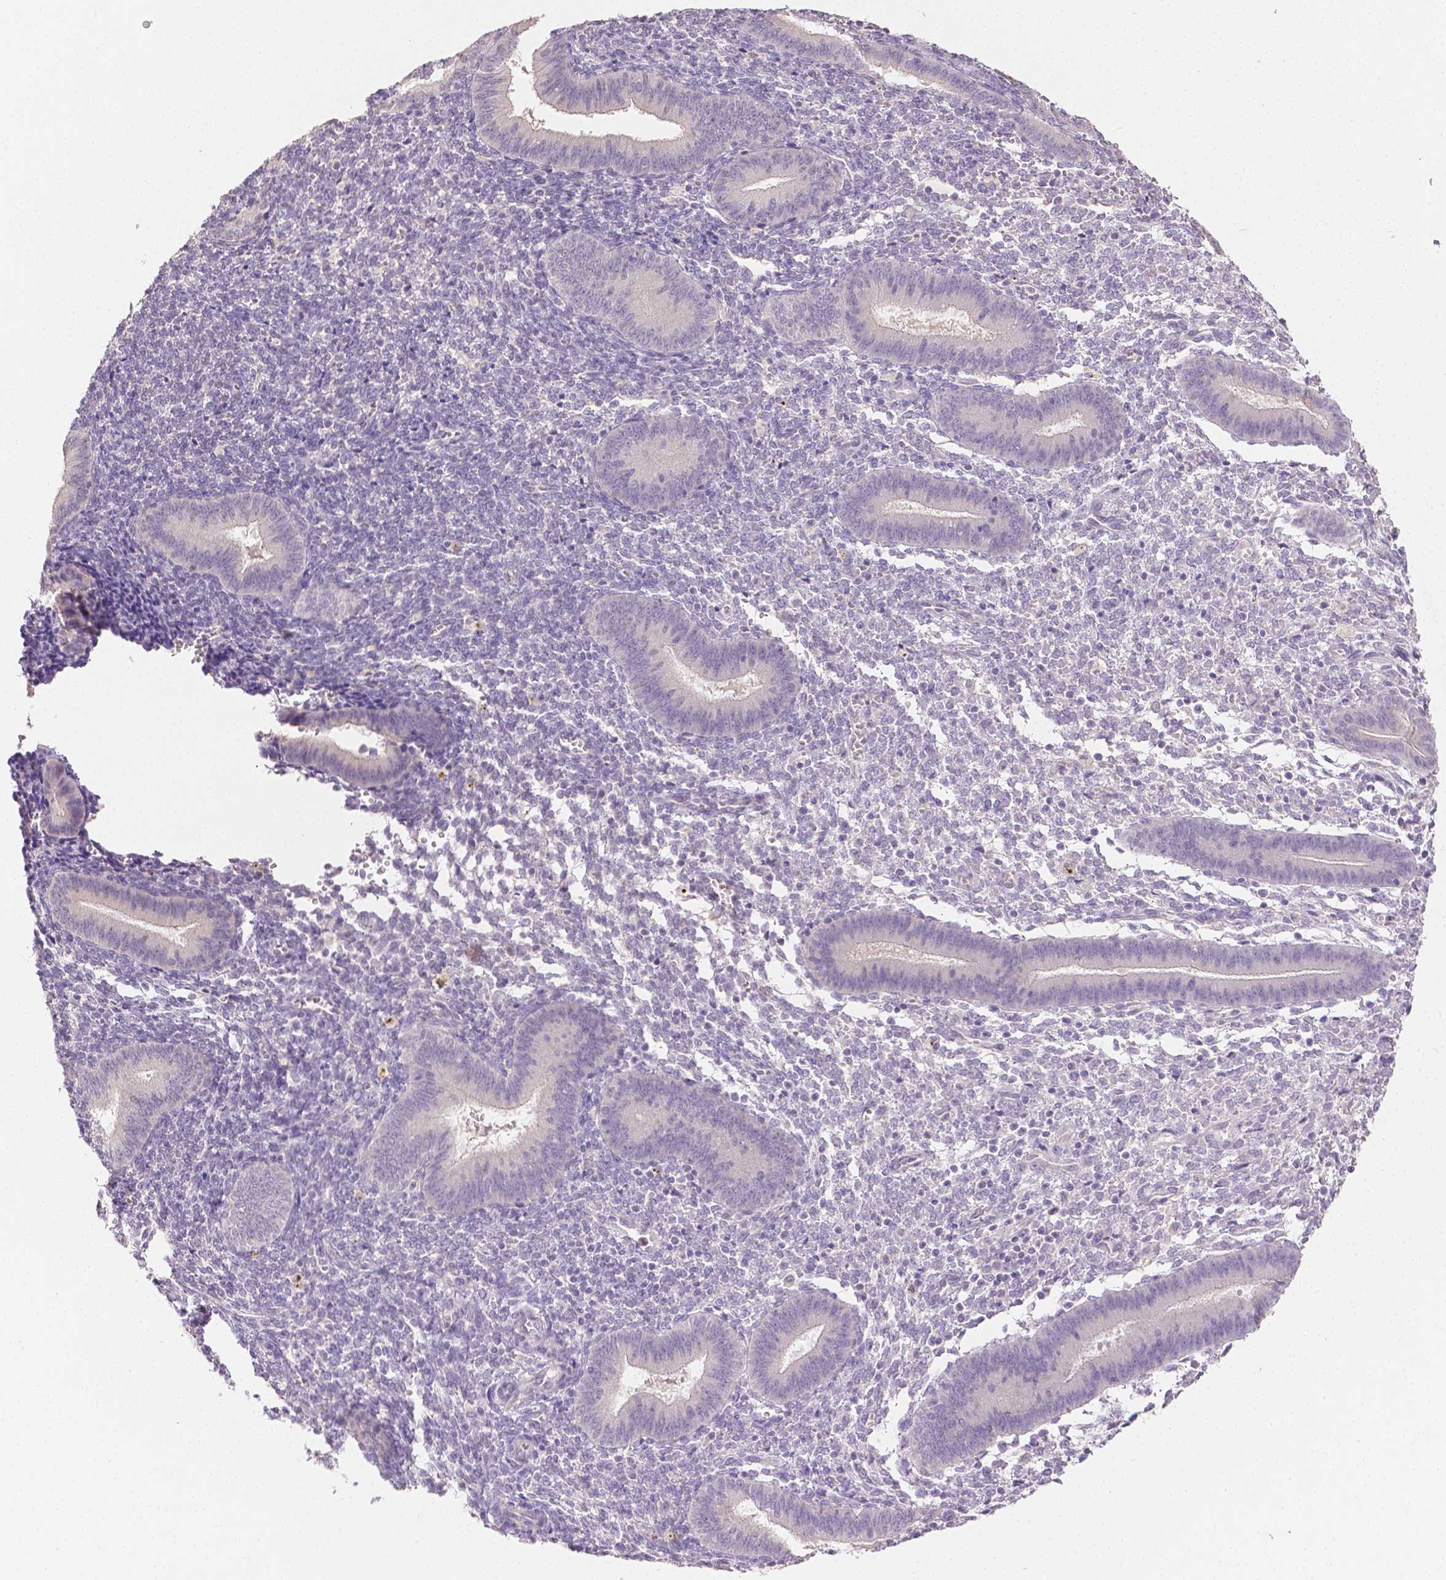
{"staining": {"intensity": "negative", "quantity": "none", "location": "none"}, "tissue": "endometrium", "cell_type": "Cells in endometrial stroma", "image_type": "normal", "snomed": [{"axis": "morphology", "description": "Normal tissue, NOS"}, {"axis": "topography", "description": "Endometrium"}], "caption": "Normal endometrium was stained to show a protein in brown. There is no significant staining in cells in endometrial stroma. (IHC, brightfield microscopy, high magnification).", "gene": "TGM1", "patient": {"sex": "female", "age": 25}}